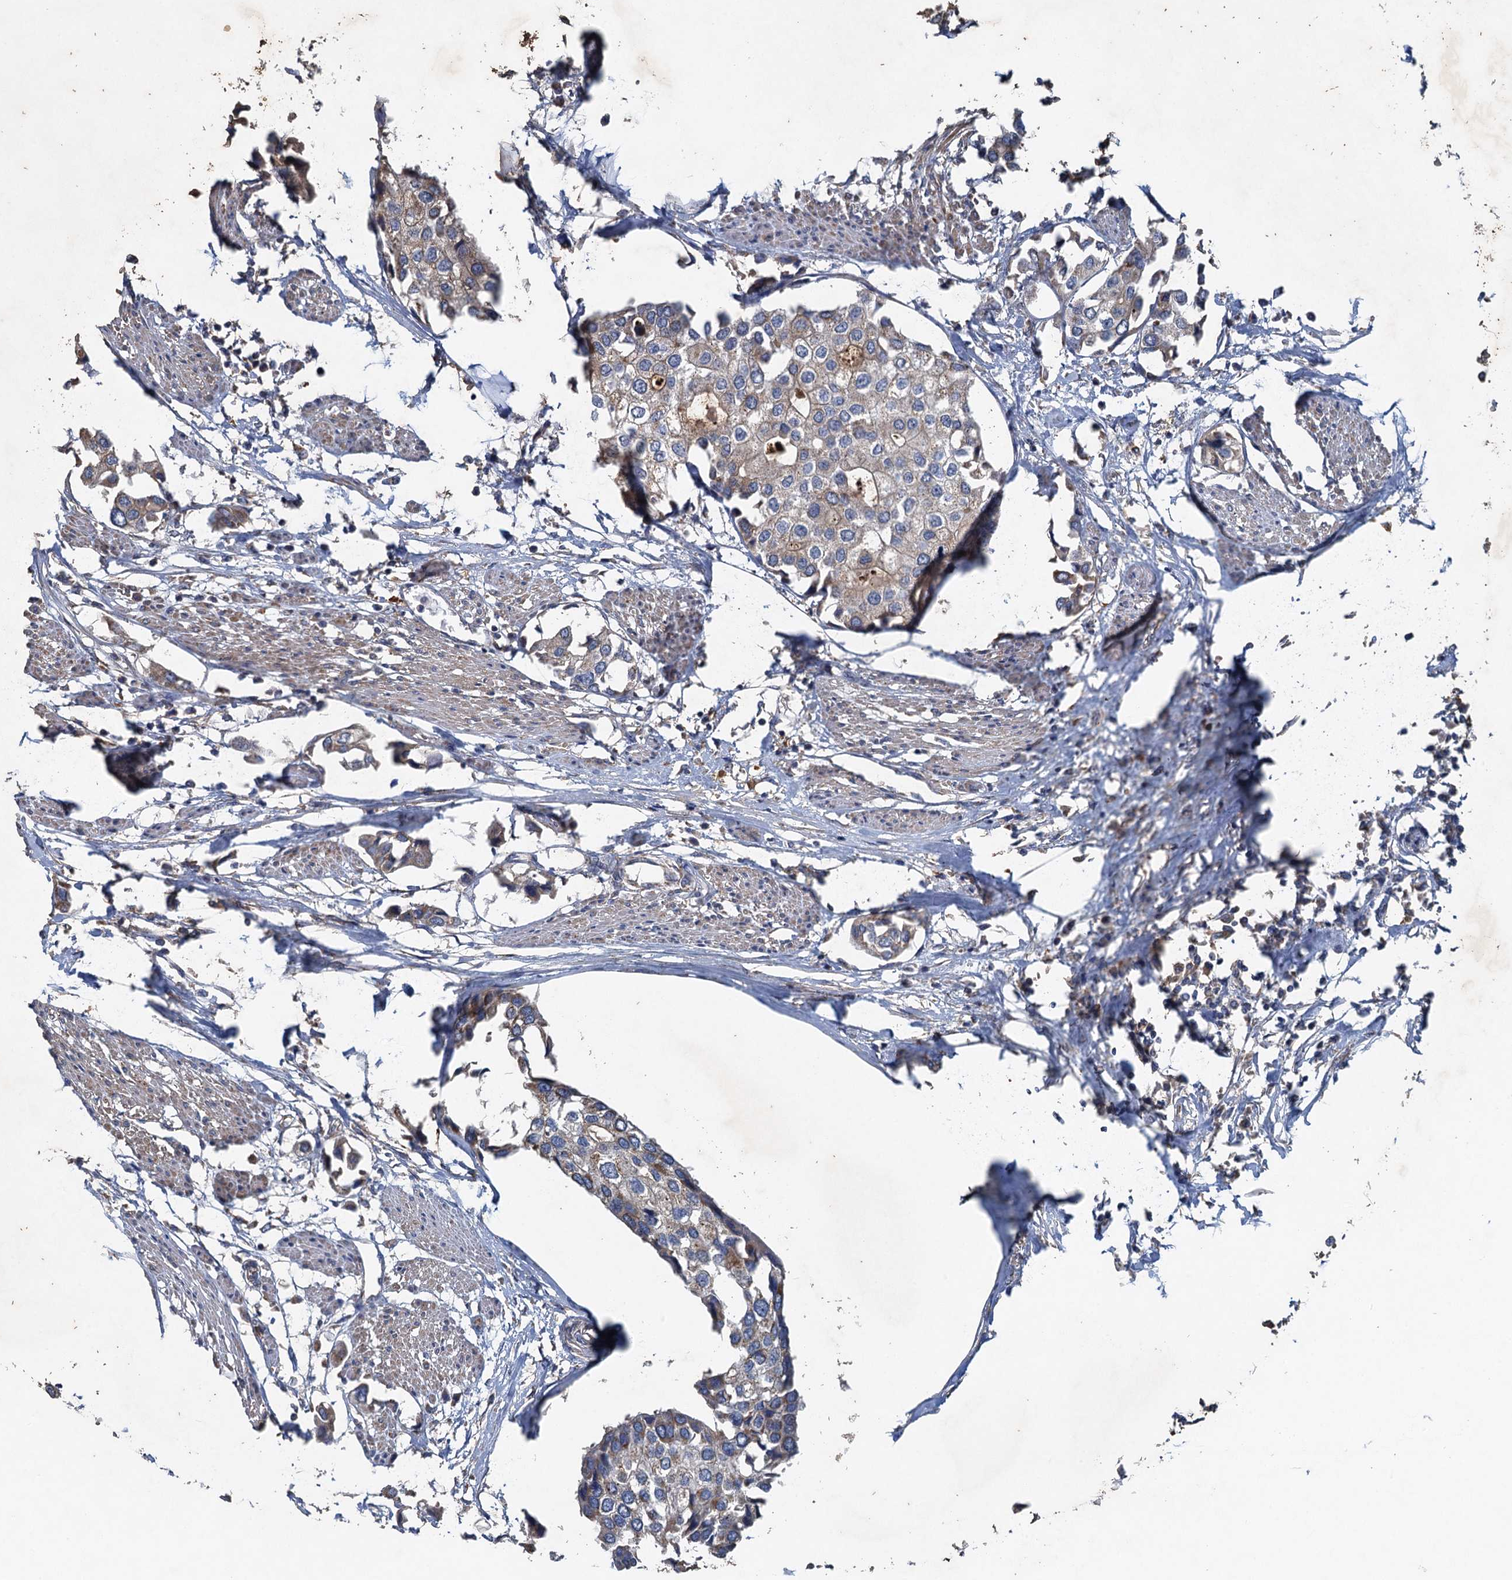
{"staining": {"intensity": "weak", "quantity": ">75%", "location": "cytoplasmic/membranous"}, "tissue": "urothelial cancer", "cell_type": "Tumor cells", "image_type": "cancer", "snomed": [{"axis": "morphology", "description": "Urothelial carcinoma, High grade"}, {"axis": "topography", "description": "Urinary bladder"}], "caption": "Human high-grade urothelial carcinoma stained for a protein (brown) exhibits weak cytoplasmic/membranous positive expression in about >75% of tumor cells.", "gene": "BCS1L", "patient": {"sex": "male", "age": 64}}